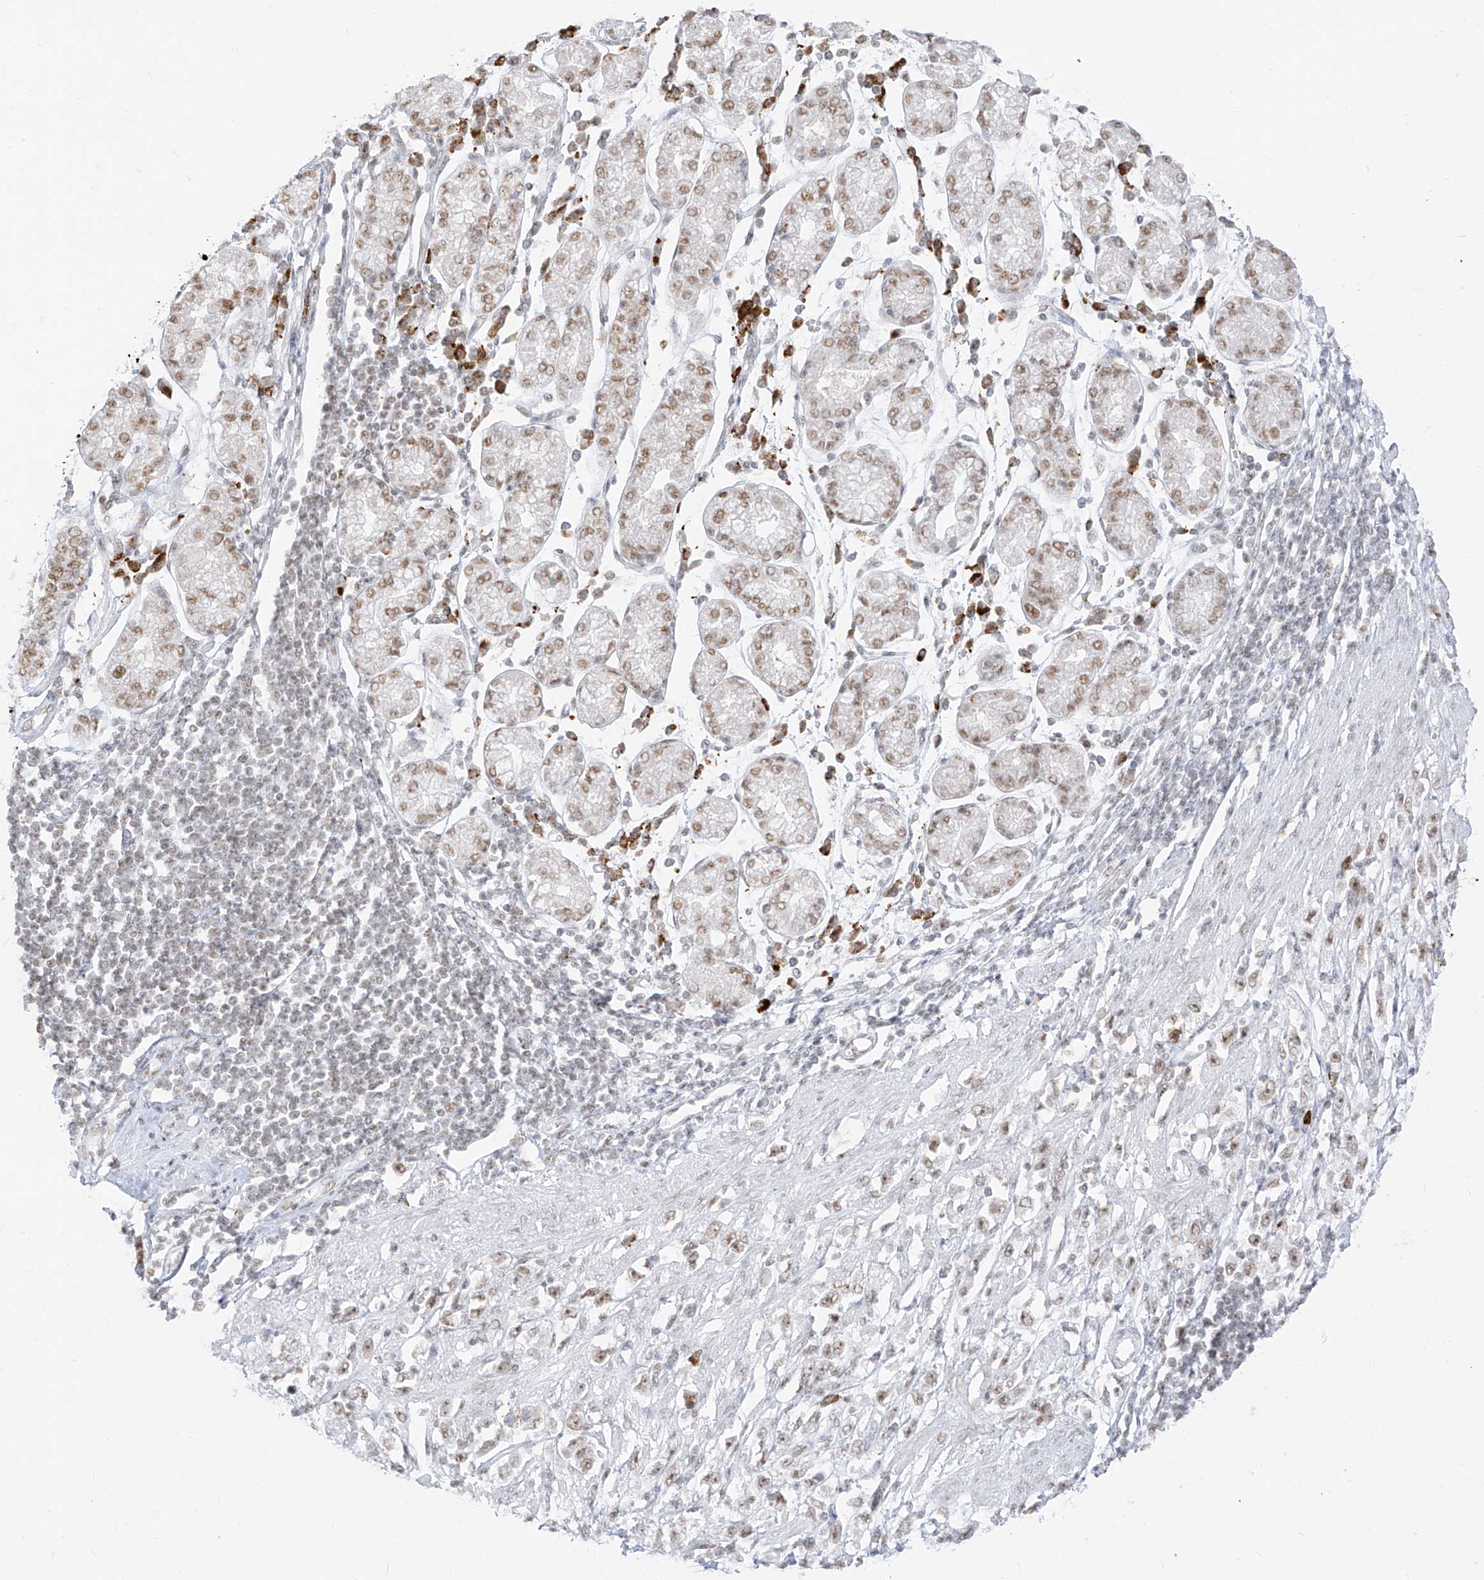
{"staining": {"intensity": "moderate", "quantity": "25%-75%", "location": "nuclear"}, "tissue": "stomach cancer", "cell_type": "Tumor cells", "image_type": "cancer", "snomed": [{"axis": "morphology", "description": "Adenocarcinoma, NOS"}, {"axis": "topography", "description": "Stomach"}], "caption": "DAB immunohistochemical staining of human adenocarcinoma (stomach) shows moderate nuclear protein expression in approximately 25%-75% of tumor cells. Immunohistochemistry (ihc) stains the protein in brown and the nuclei are stained blue.", "gene": "SUPT5H", "patient": {"sex": "female", "age": 59}}